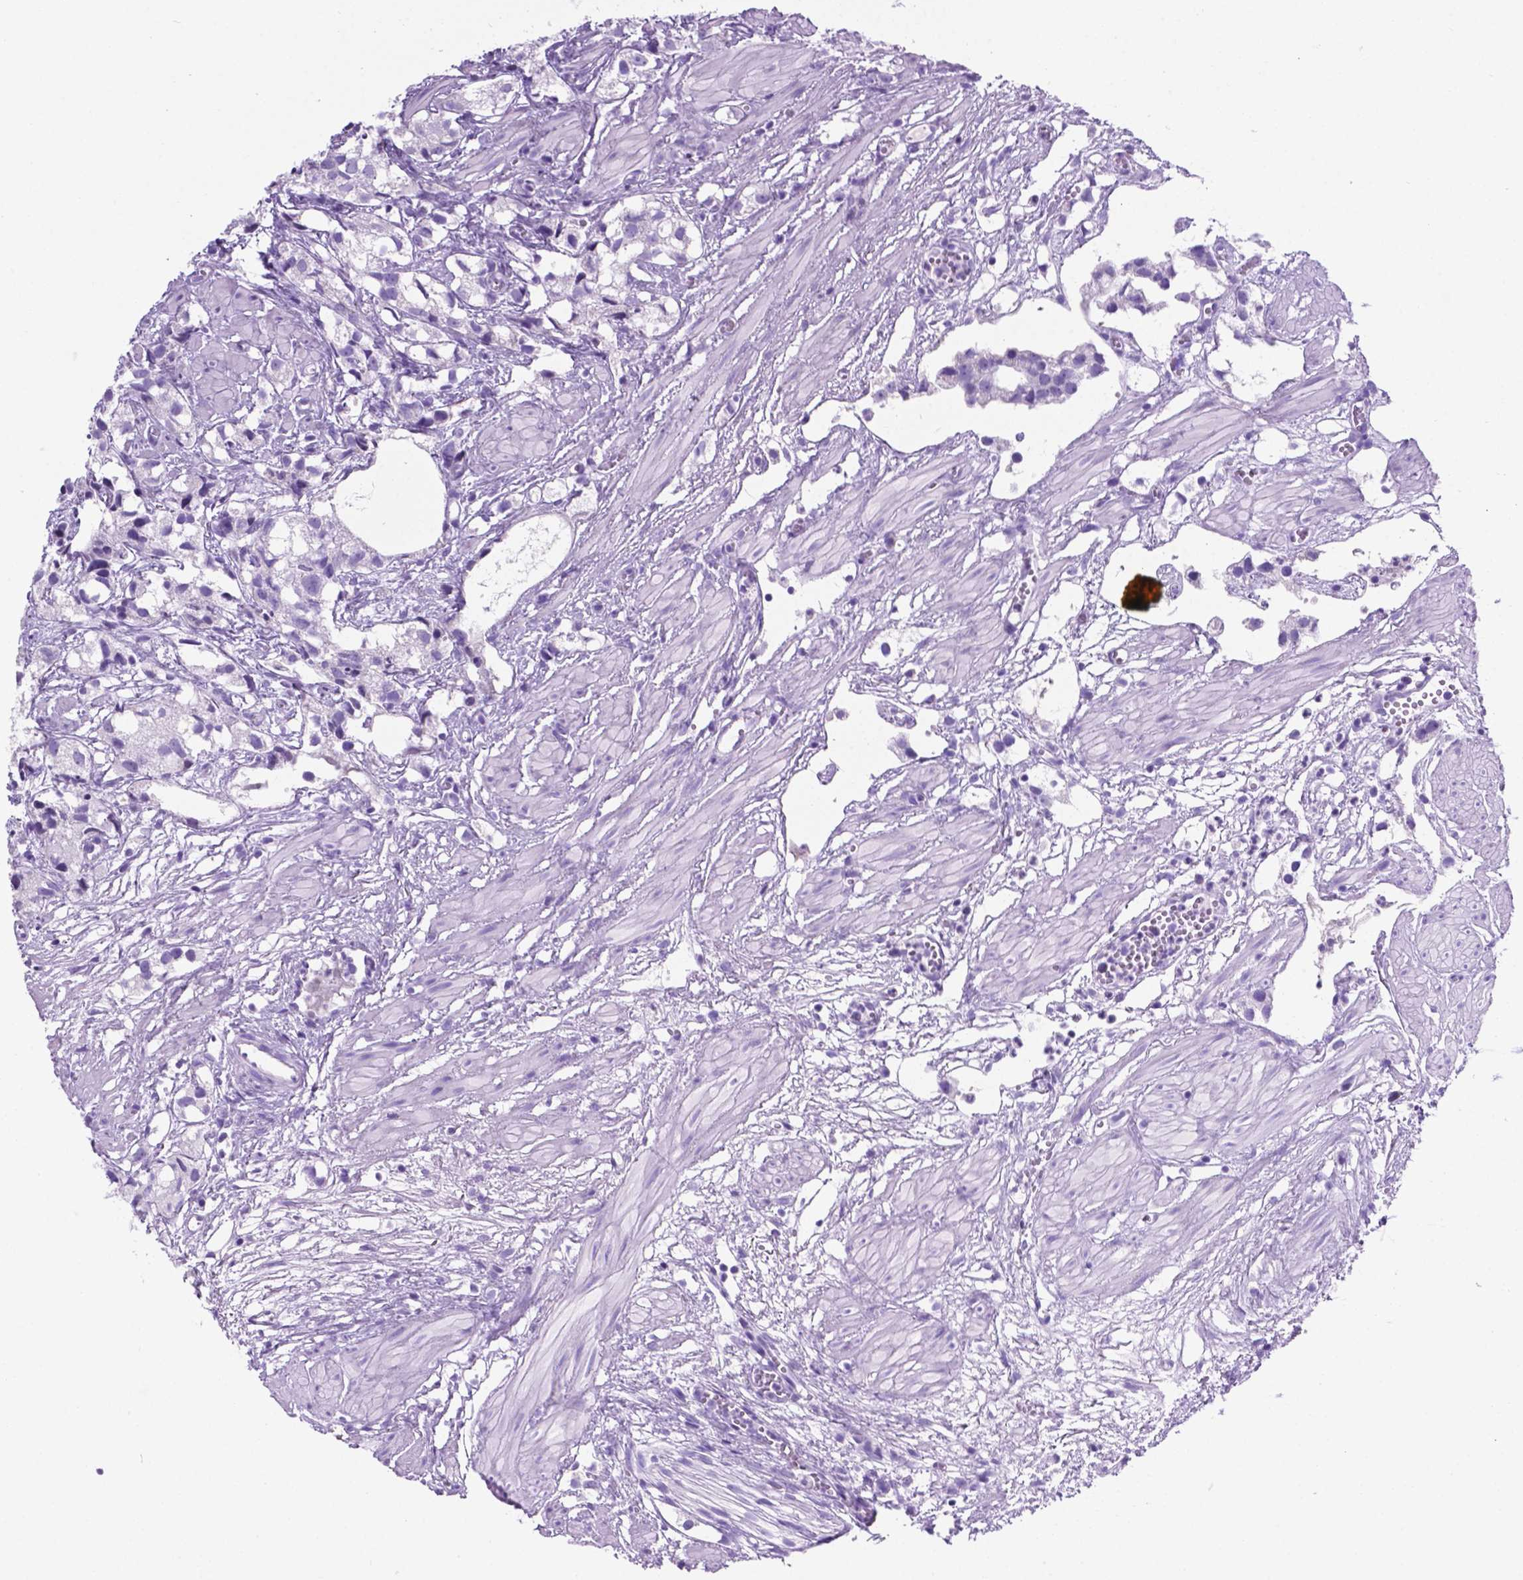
{"staining": {"intensity": "negative", "quantity": "none", "location": "none"}, "tissue": "prostate cancer", "cell_type": "Tumor cells", "image_type": "cancer", "snomed": [{"axis": "morphology", "description": "Adenocarcinoma, High grade"}, {"axis": "topography", "description": "Prostate"}], "caption": "The immunohistochemistry image has no significant staining in tumor cells of prostate high-grade adenocarcinoma tissue.", "gene": "C17orf107", "patient": {"sex": "male", "age": 68}}